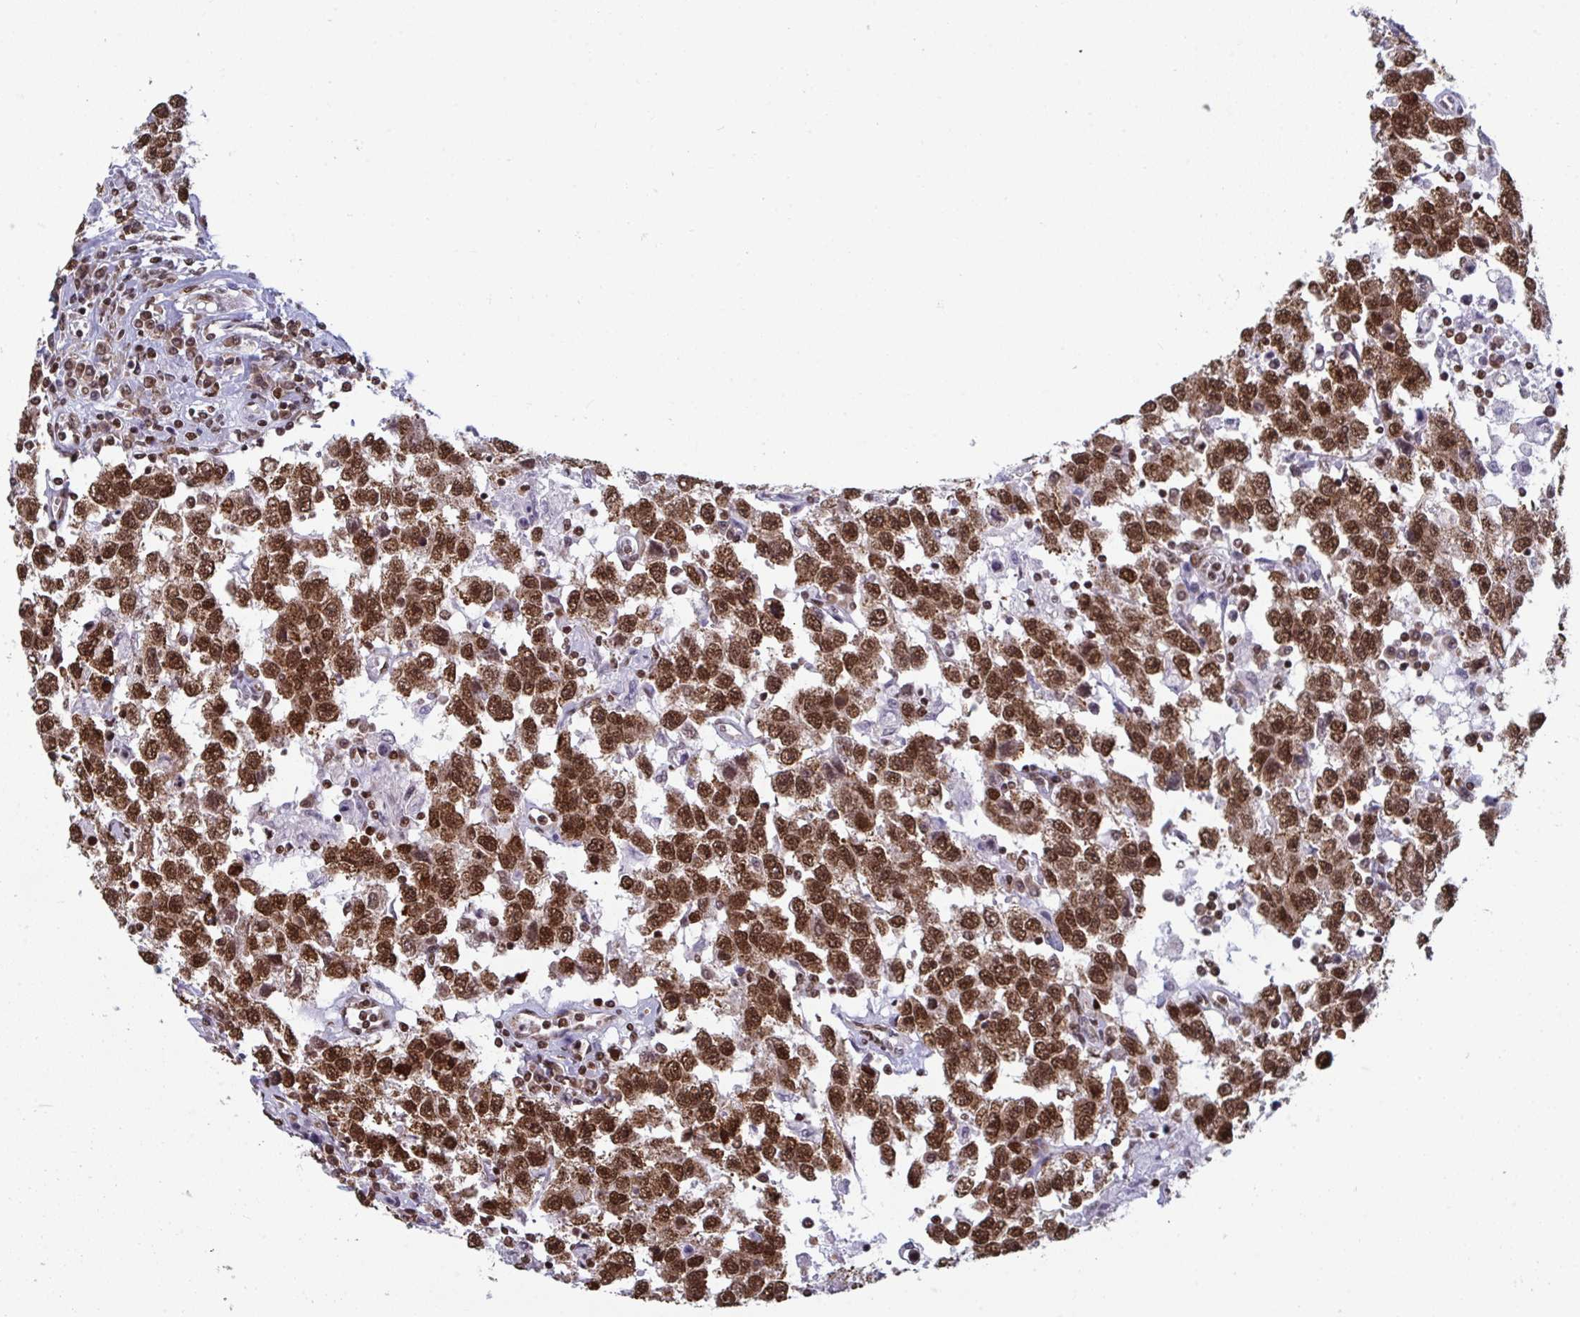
{"staining": {"intensity": "strong", "quantity": ">75%", "location": "nuclear"}, "tissue": "testis cancer", "cell_type": "Tumor cells", "image_type": "cancer", "snomed": [{"axis": "morphology", "description": "Seminoma, NOS"}, {"axis": "topography", "description": "Testis"}], "caption": "Tumor cells display high levels of strong nuclear positivity in approximately >75% of cells in testis seminoma.", "gene": "GAR1", "patient": {"sex": "male", "age": 41}}